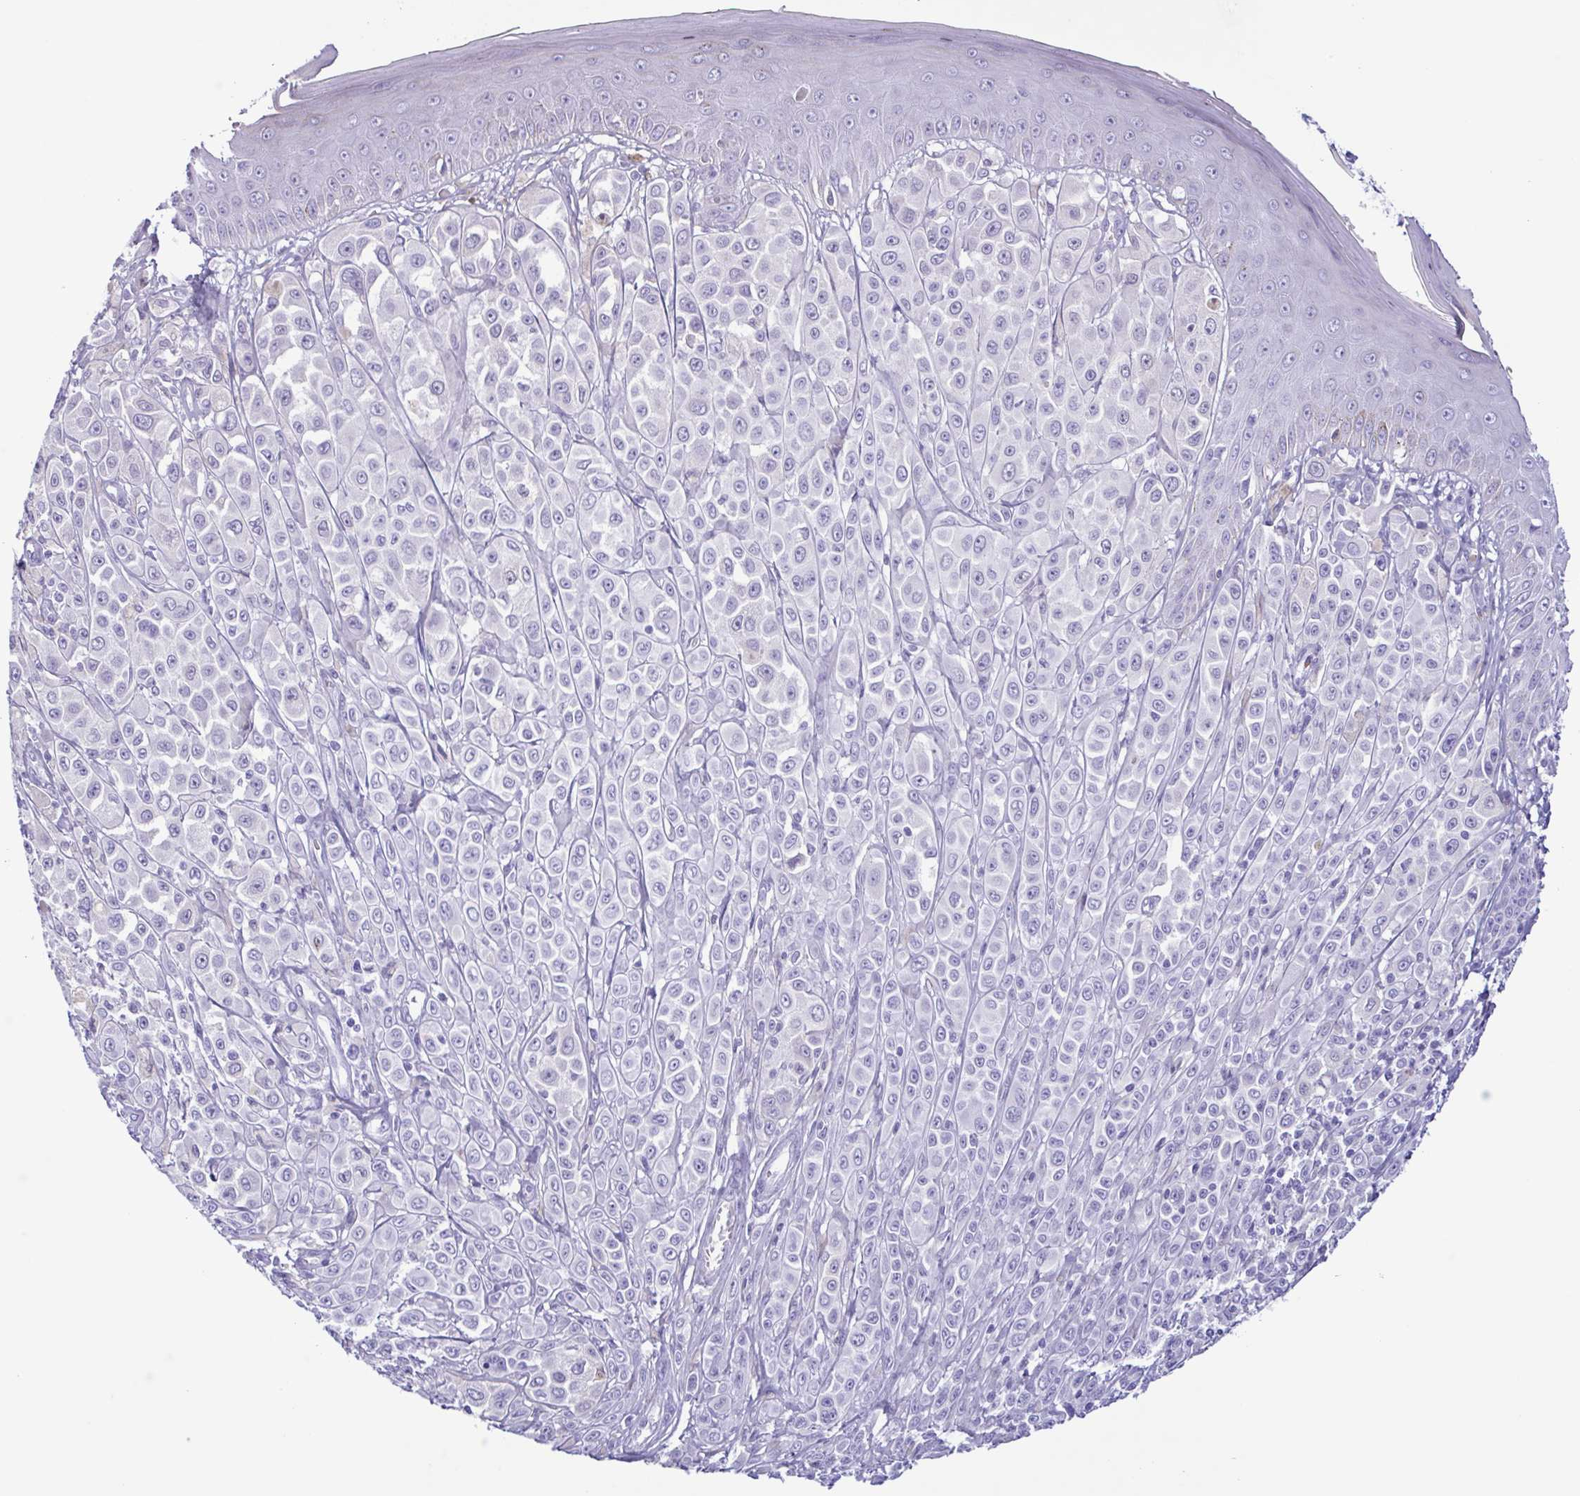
{"staining": {"intensity": "negative", "quantity": "none", "location": "none"}, "tissue": "melanoma", "cell_type": "Tumor cells", "image_type": "cancer", "snomed": [{"axis": "morphology", "description": "Malignant melanoma, NOS"}, {"axis": "topography", "description": "Skin"}], "caption": "Tumor cells show no significant protein staining in malignant melanoma.", "gene": "LTF", "patient": {"sex": "male", "age": 67}}